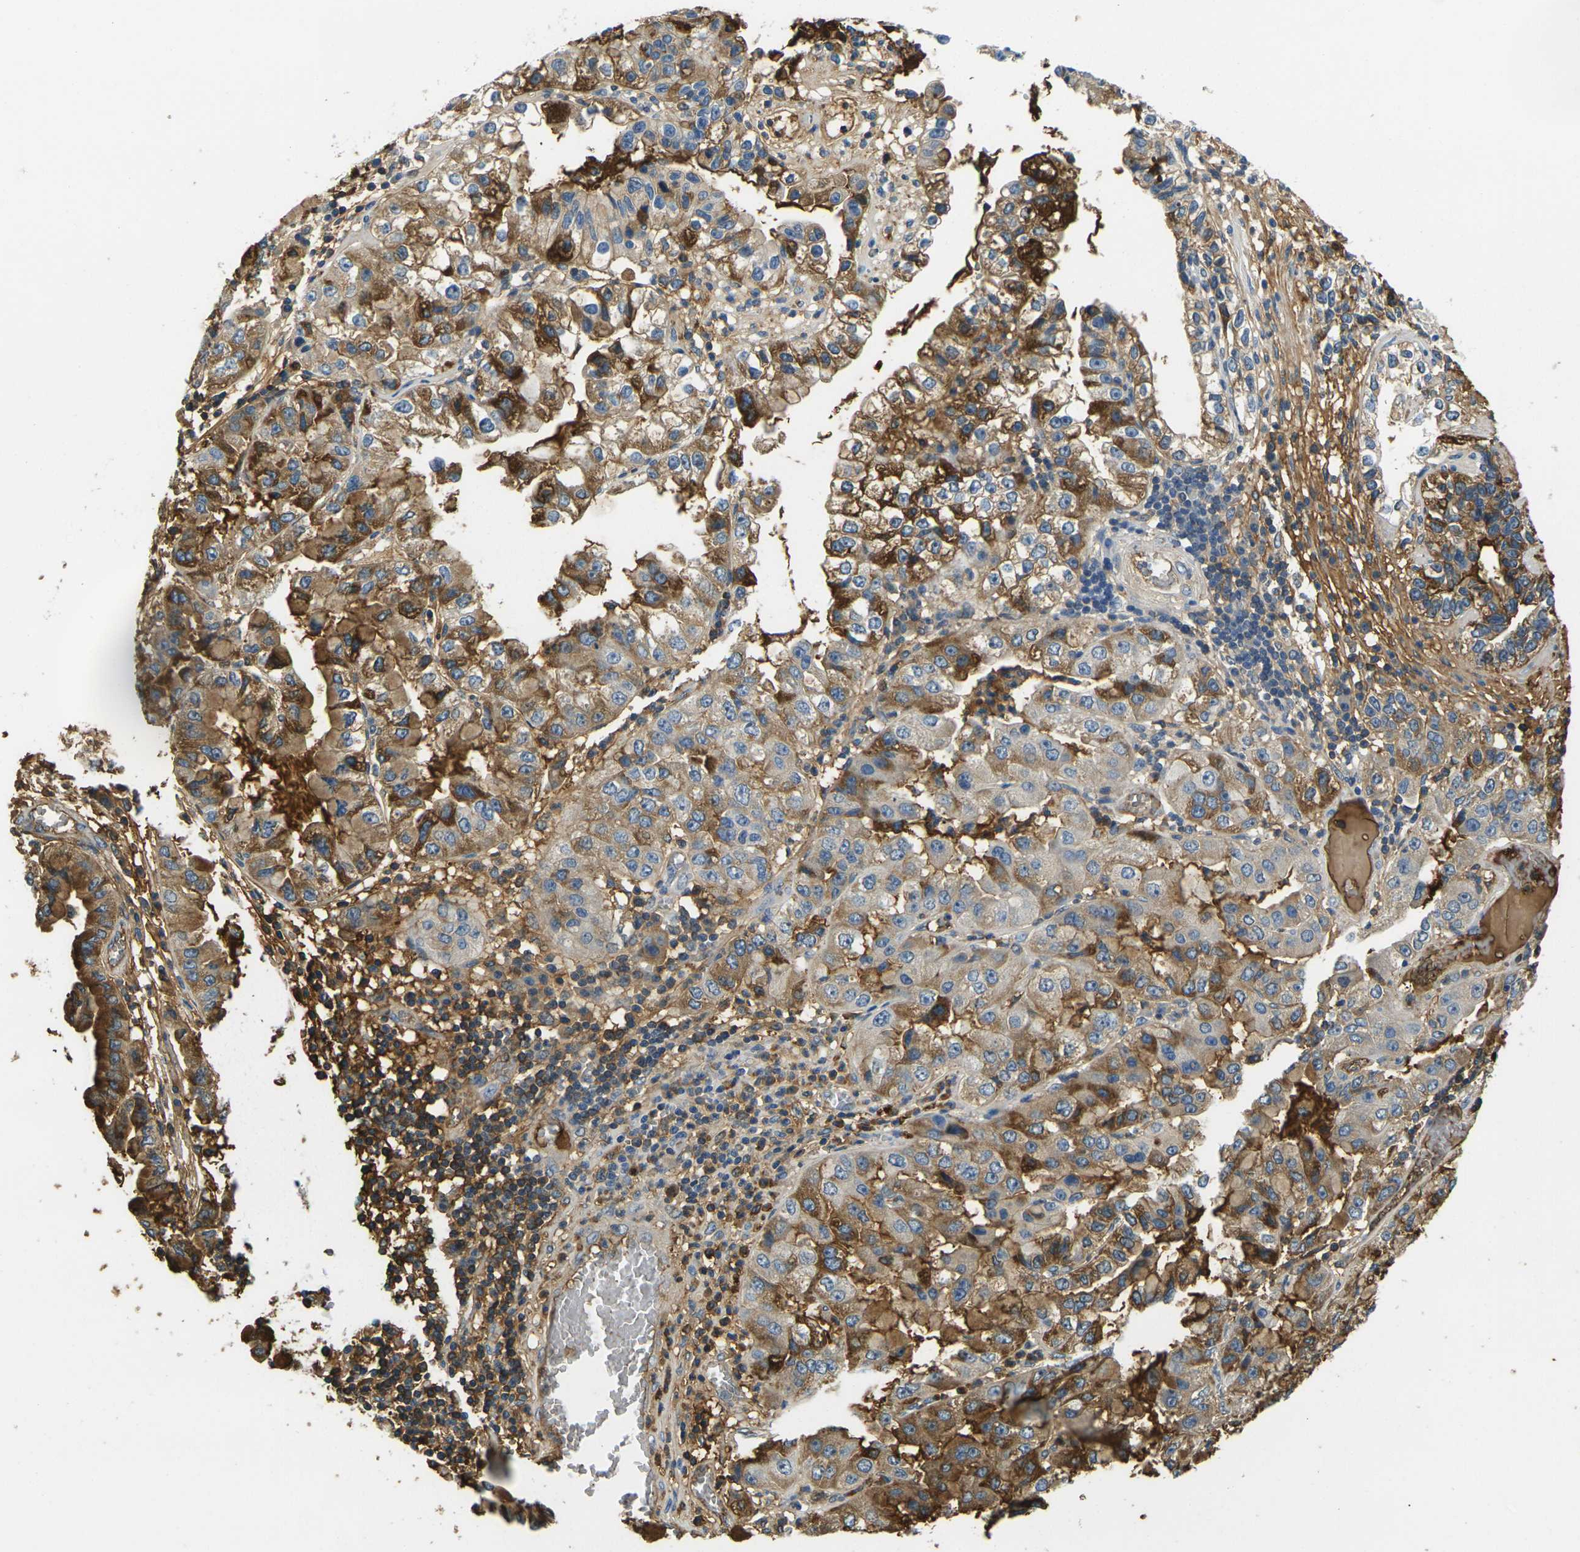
{"staining": {"intensity": "moderate", "quantity": ">75%", "location": "cytoplasmic/membranous"}, "tissue": "liver cancer", "cell_type": "Tumor cells", "image_type": "cancer", "snomed": [{"axis": "morphology", "description": "Cholangiocarcinoma"}, {"axis": "topography", "description": "Liver"}], "caption": "Immunohistochemistry (IHC) image of neoplastic tissue: liver cancer (cholangiocarcinoma) stained using IHC demonstrates medium levels of moderate protein expression localized specifically in the cytoplasmic/membranous of tumor cells, appearing as a cytoplasmic/membranous brown color.", "gene": "PLCD1", "patient": {"sex": "female", "age": 79}}